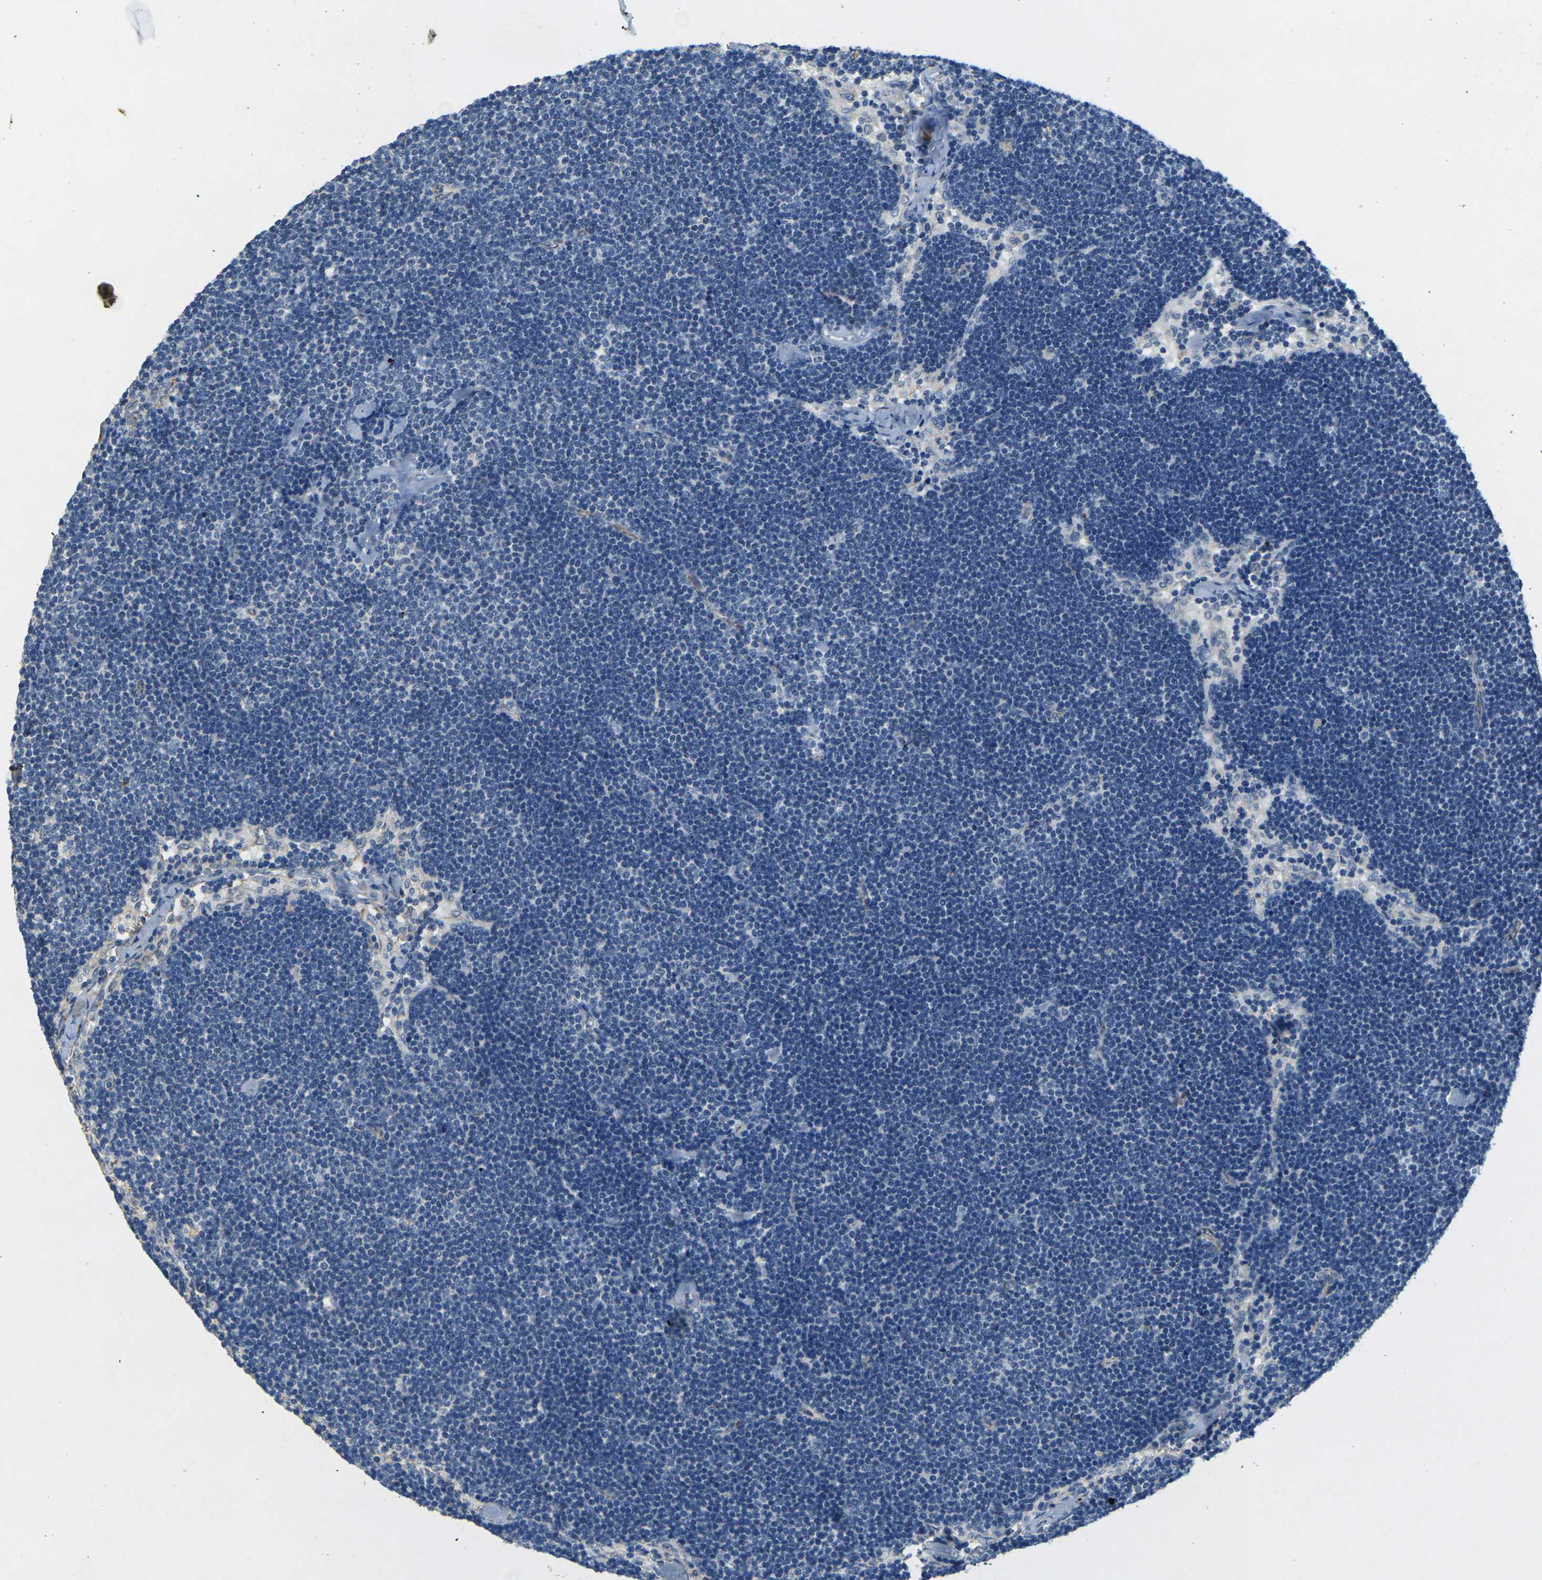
{"staining": {"intensity": "weak", "quantity": "<25%", "location": "cytoplasmic/membranous"}, "tissue": "lymph node", "cell_type": "Germinal center cells", "image_type": "normal", "snomed": [{"axis": "morphology", "description": "Normal tissue, NOS"}, {"axis": "topography", "description": "Lymph node"}], "caption": "Histopathology image shows no significant protein staining in germinal center cells of unremarkable lymph node.", "gene": "SORT1", "patient": {"sex": "male", "age": 63}}